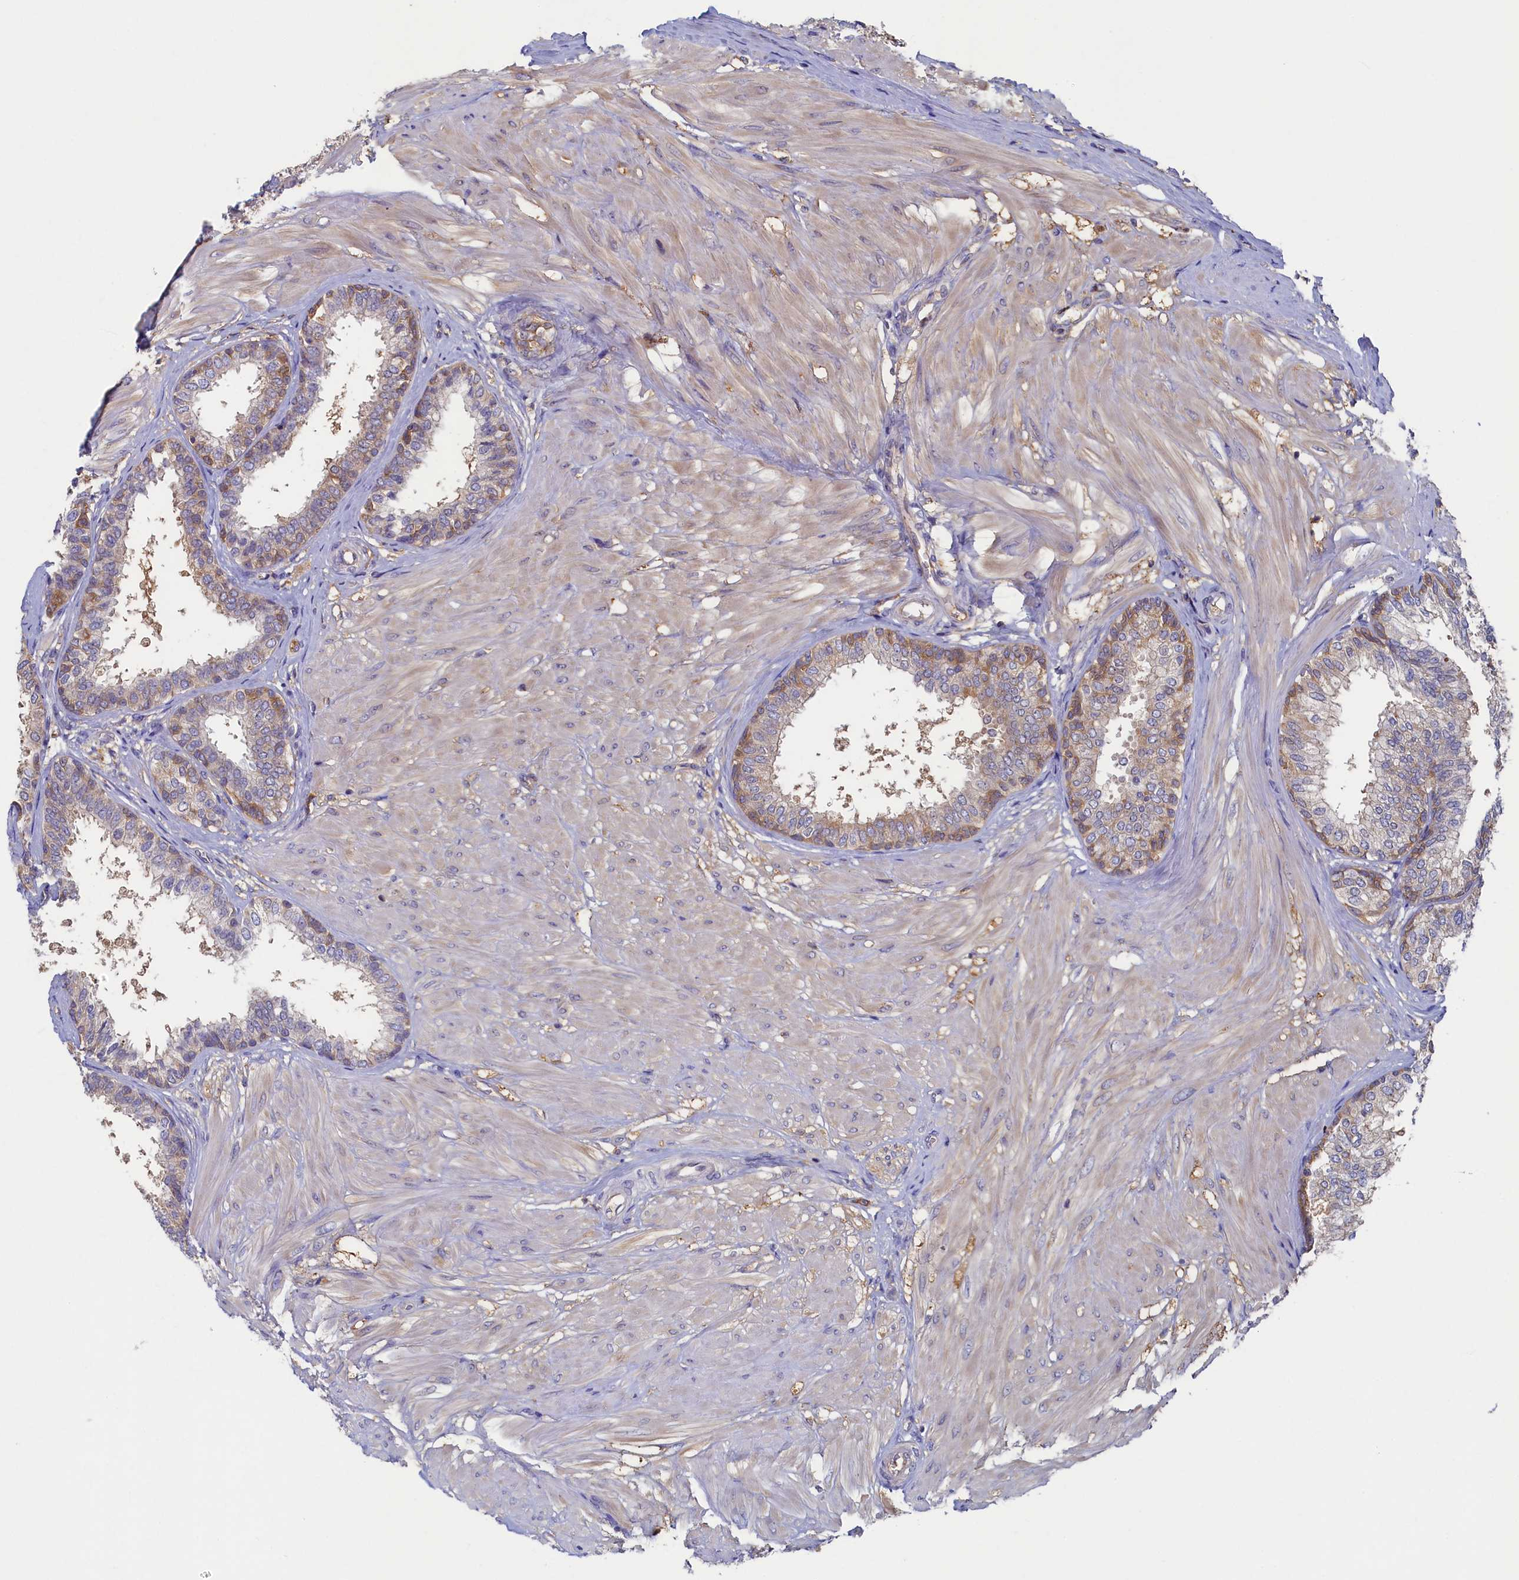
{"staining": {"intensity": "moderate", "quantity": "25%-75%", "location": "cytoplasmic/membranous"}, "tissue": "prostate", "cell_type": "Glandular cells", "image_type": "normal", "snomed": [{"axis": "morphology", "description": "Normal tissue, NOS"}, {"axis": "topography", "description": "Prostate"}], "caption": "Immunohistochemistry of unremarkable human prostate demonstrates medium levels of moderate cytoplasmic/membranous positivity in about 25%-75% of glandular cells.", "gene": "TIMM8B", "patient": {"sex": "male", "age": 48}}